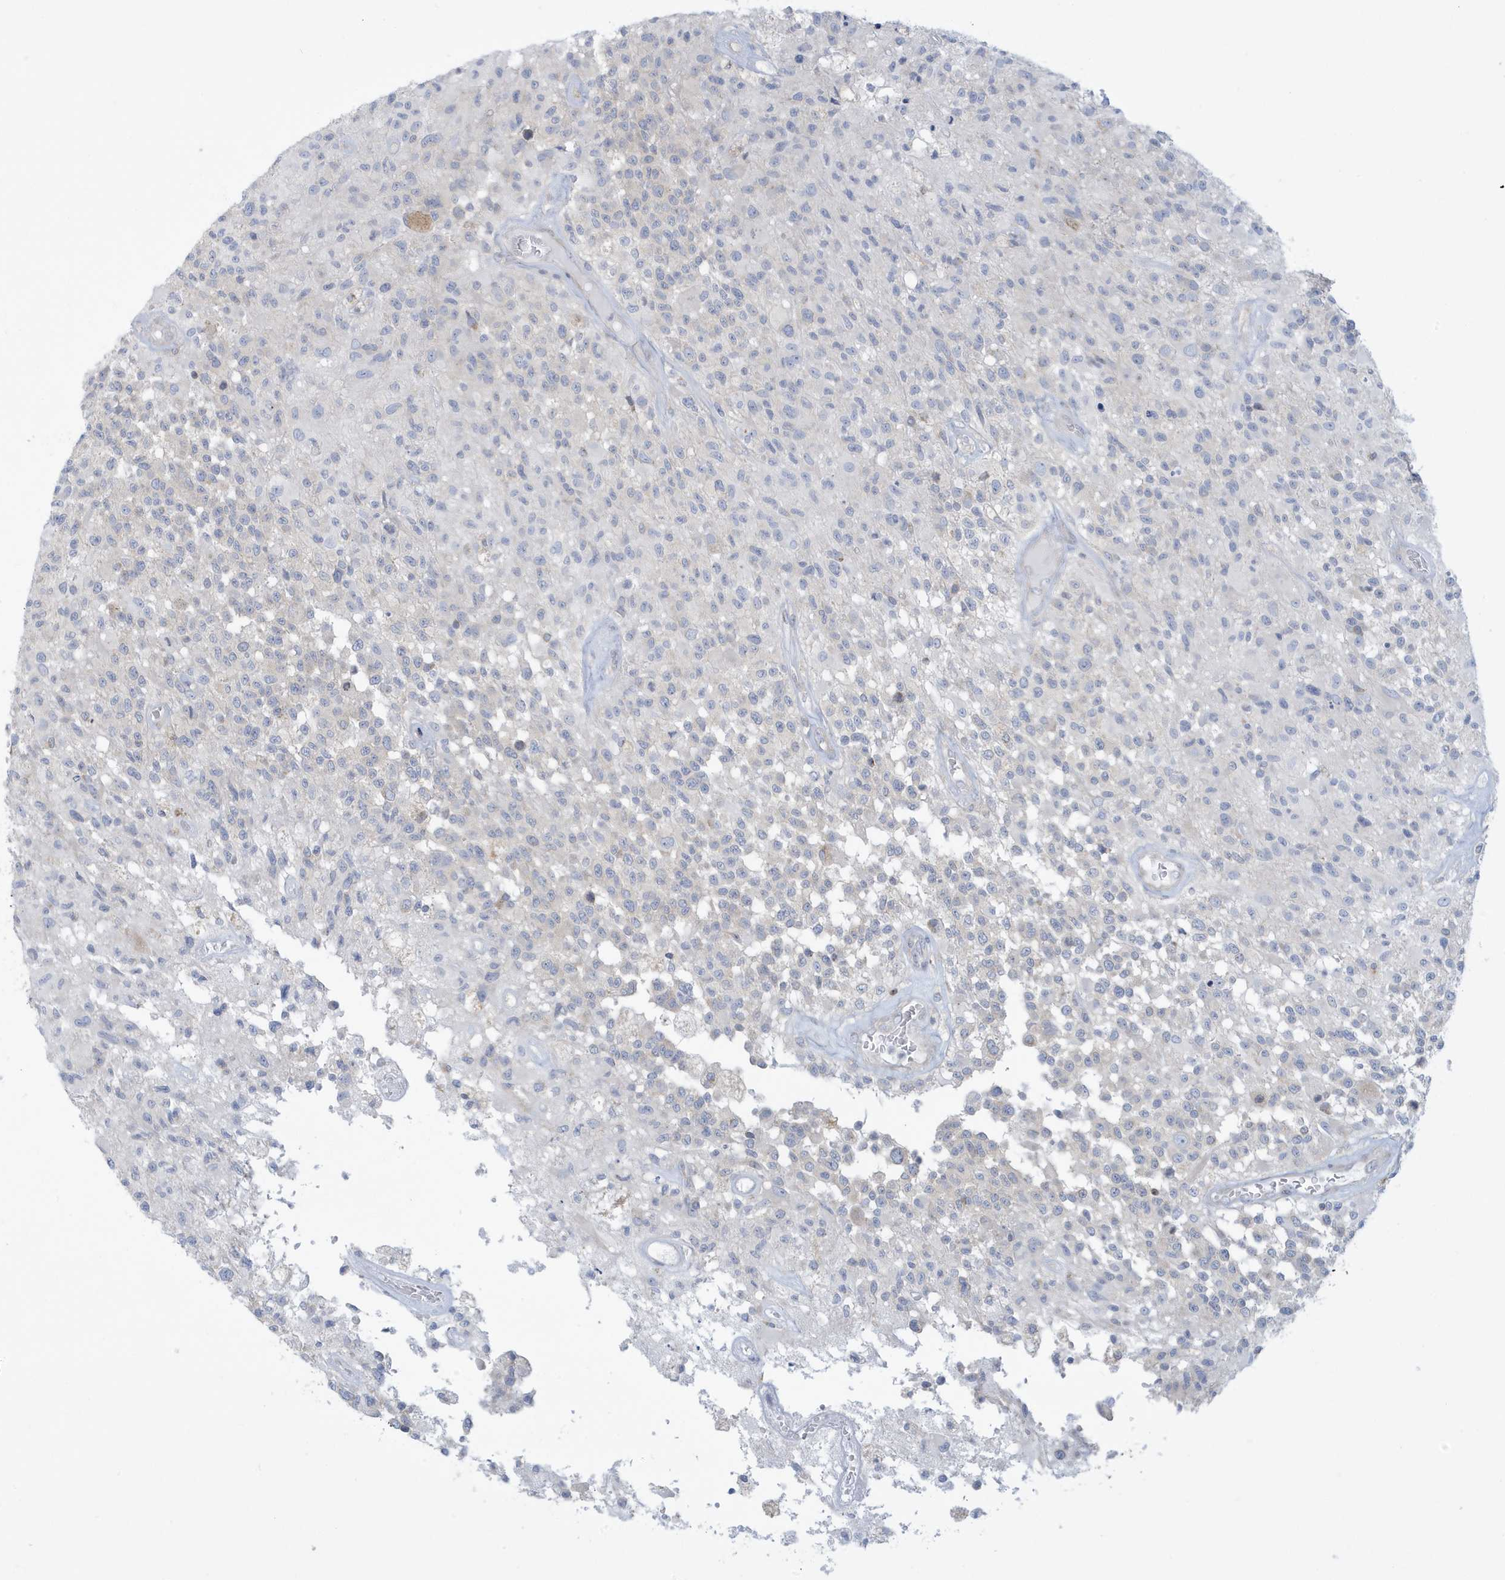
{"staining": {"intensity": "negative", "quantity": "none", "location": "none"}, "tissue": "glioma", "cell_type": "Tumor cells", "image_type": "cancer", "snomed": [{"axis": "morphology", "description": "Glioma, malignant, High grade"}, {"axis": "morphology", "description": "Glioblastoma, NOS"}, {"axis": "topography", "description": "Brain"}], "caption": "The histopathology image reveals no staining of tumor cells in glioblastoma. Nuclei are stained in blue.", "gene": "SLAMF9", "patient": {"sex": "male", "age": 60}}